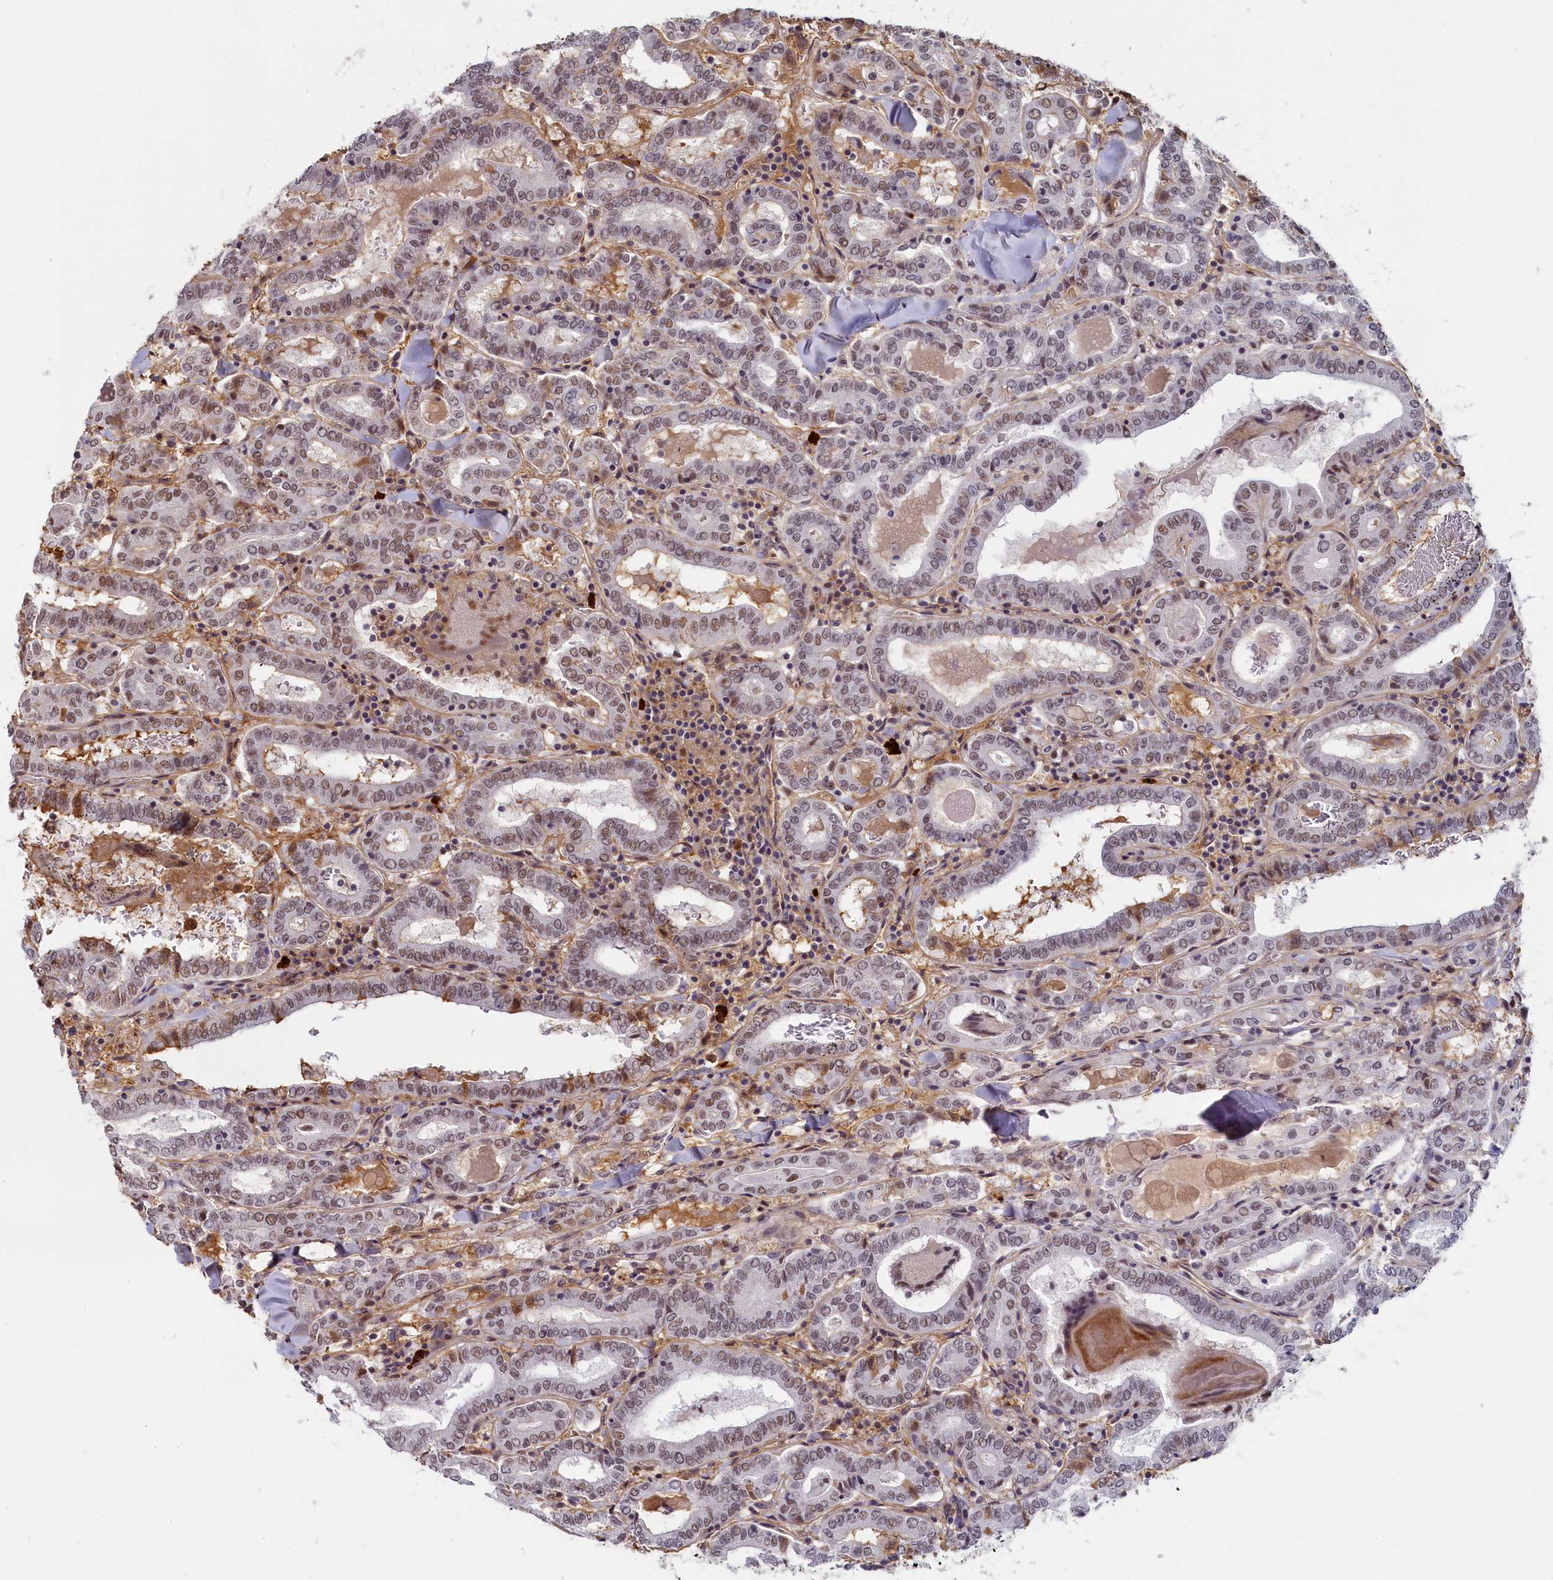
{"staining": {"intensity": "moderate", "quantity": "25%-75%", "location": "nuclear"}, "tissue": "thyroid cancer", "cell_type": "Tumor cells", "image_type": "cancer", "snomed": [{"axis": "morphology", "description": "Papillary adenocarcinoma, NOS"}, {"axis": "topography", "description": "Thyroid gland"}], "caption": "Papillary adenocarcinoma (thyroid) was stained to show a protein in brown. There is medium levels of moderate nuclear staining in approximately 25%-75% of tumor cells. Nuclei are stained in blue.", "gene": "INTS14", "patient": {"sex": "female", "age": 72}}